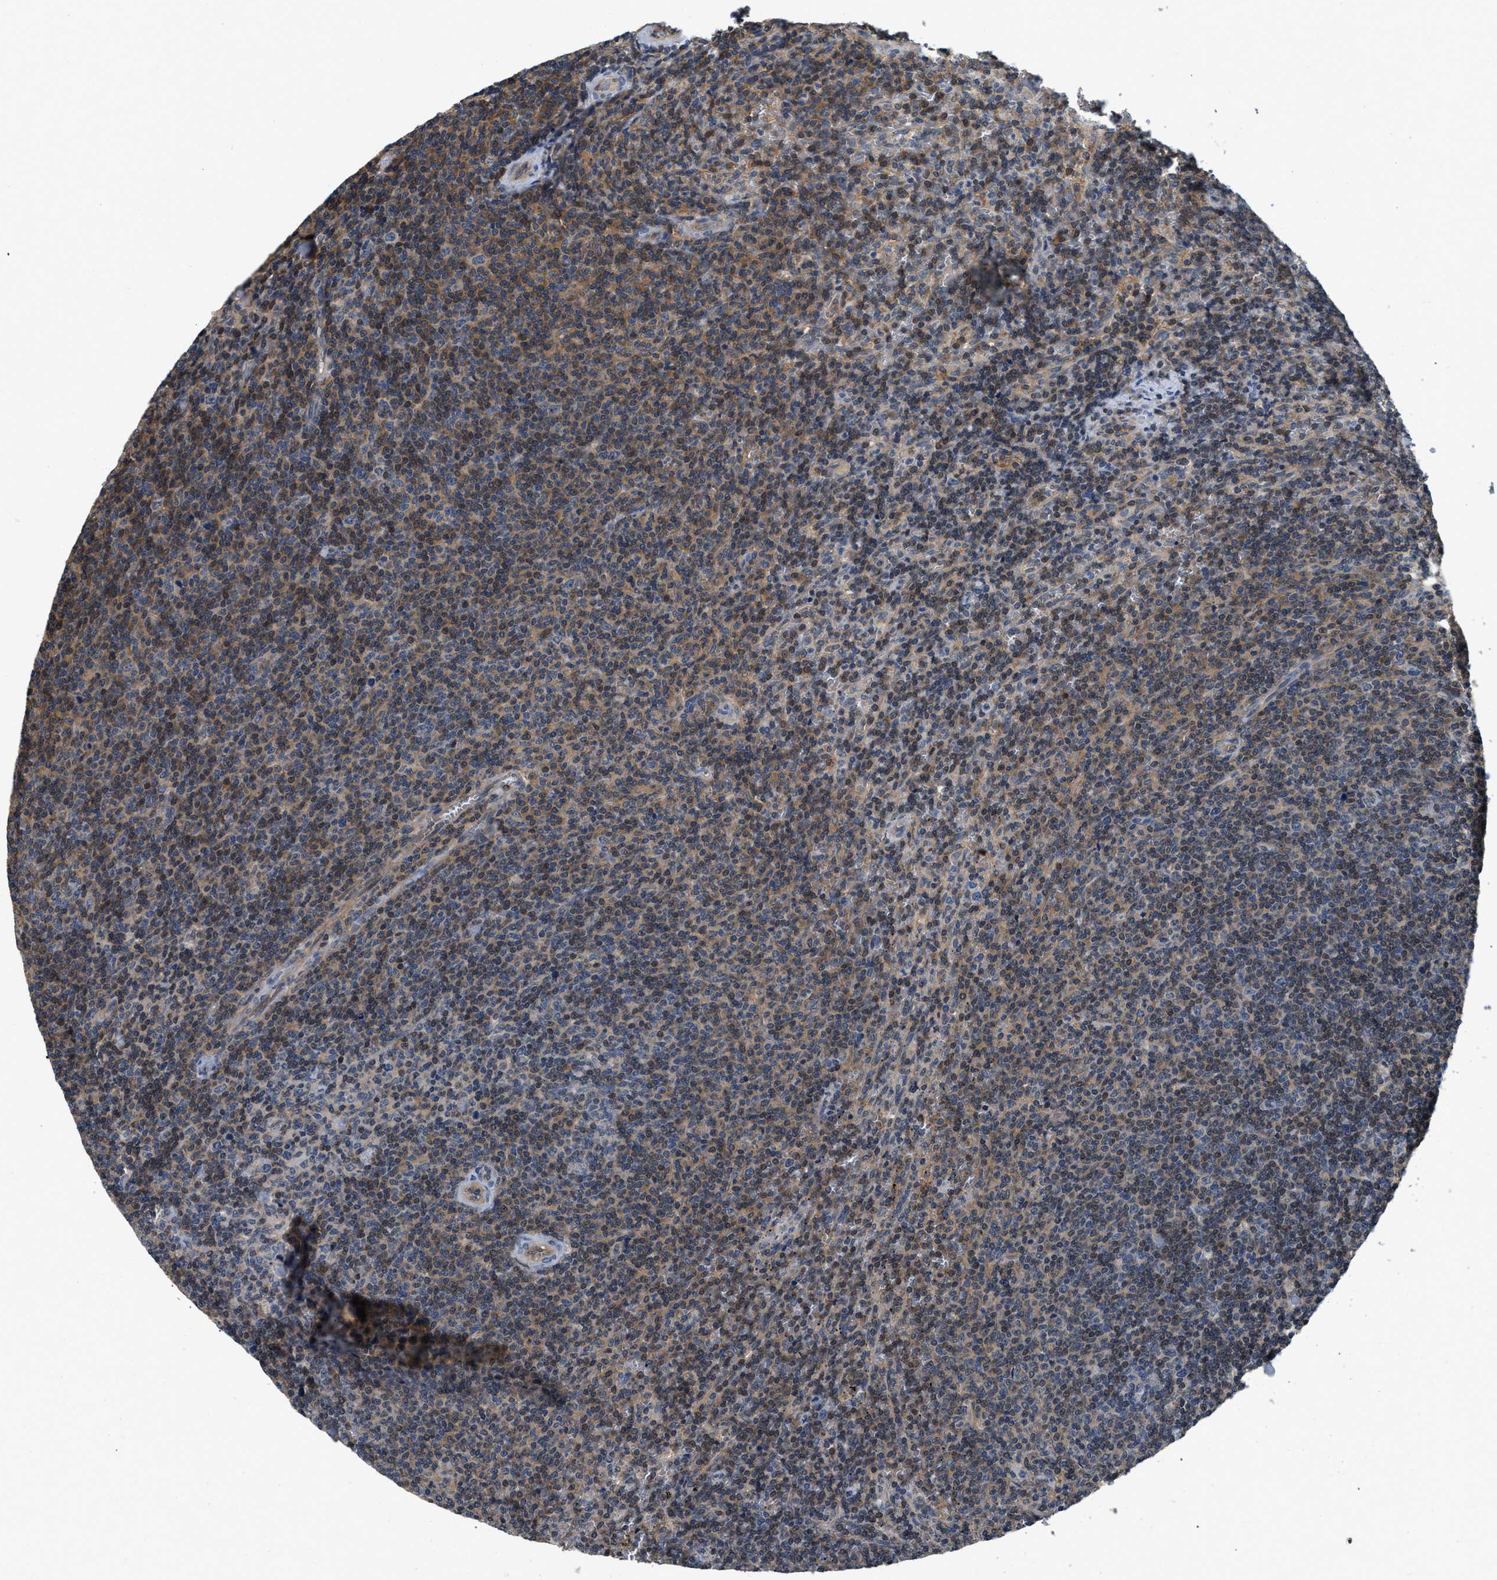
{"staining": {"intensity": "weak", "quantity": "25%-75%", "location": "cytoplasmic/membranous"}, "tissue": "lymphoma", "cell_type": "Tumor cells", "image_type": "cancer", "snomed": [{"axis": "morphology", "description": "Malignant lymphoma, non-Hodgkin's type, Low grade"}, {"axis": "topography", "description": "Spleen"}], "caption": "Protein expression analysis of human lymphoma reveals weak cytoplasmic/membranous expression in about 25%-75% of tumor cells.", "gene": "TES", "patient": {"sex": "female", "age": 50}}